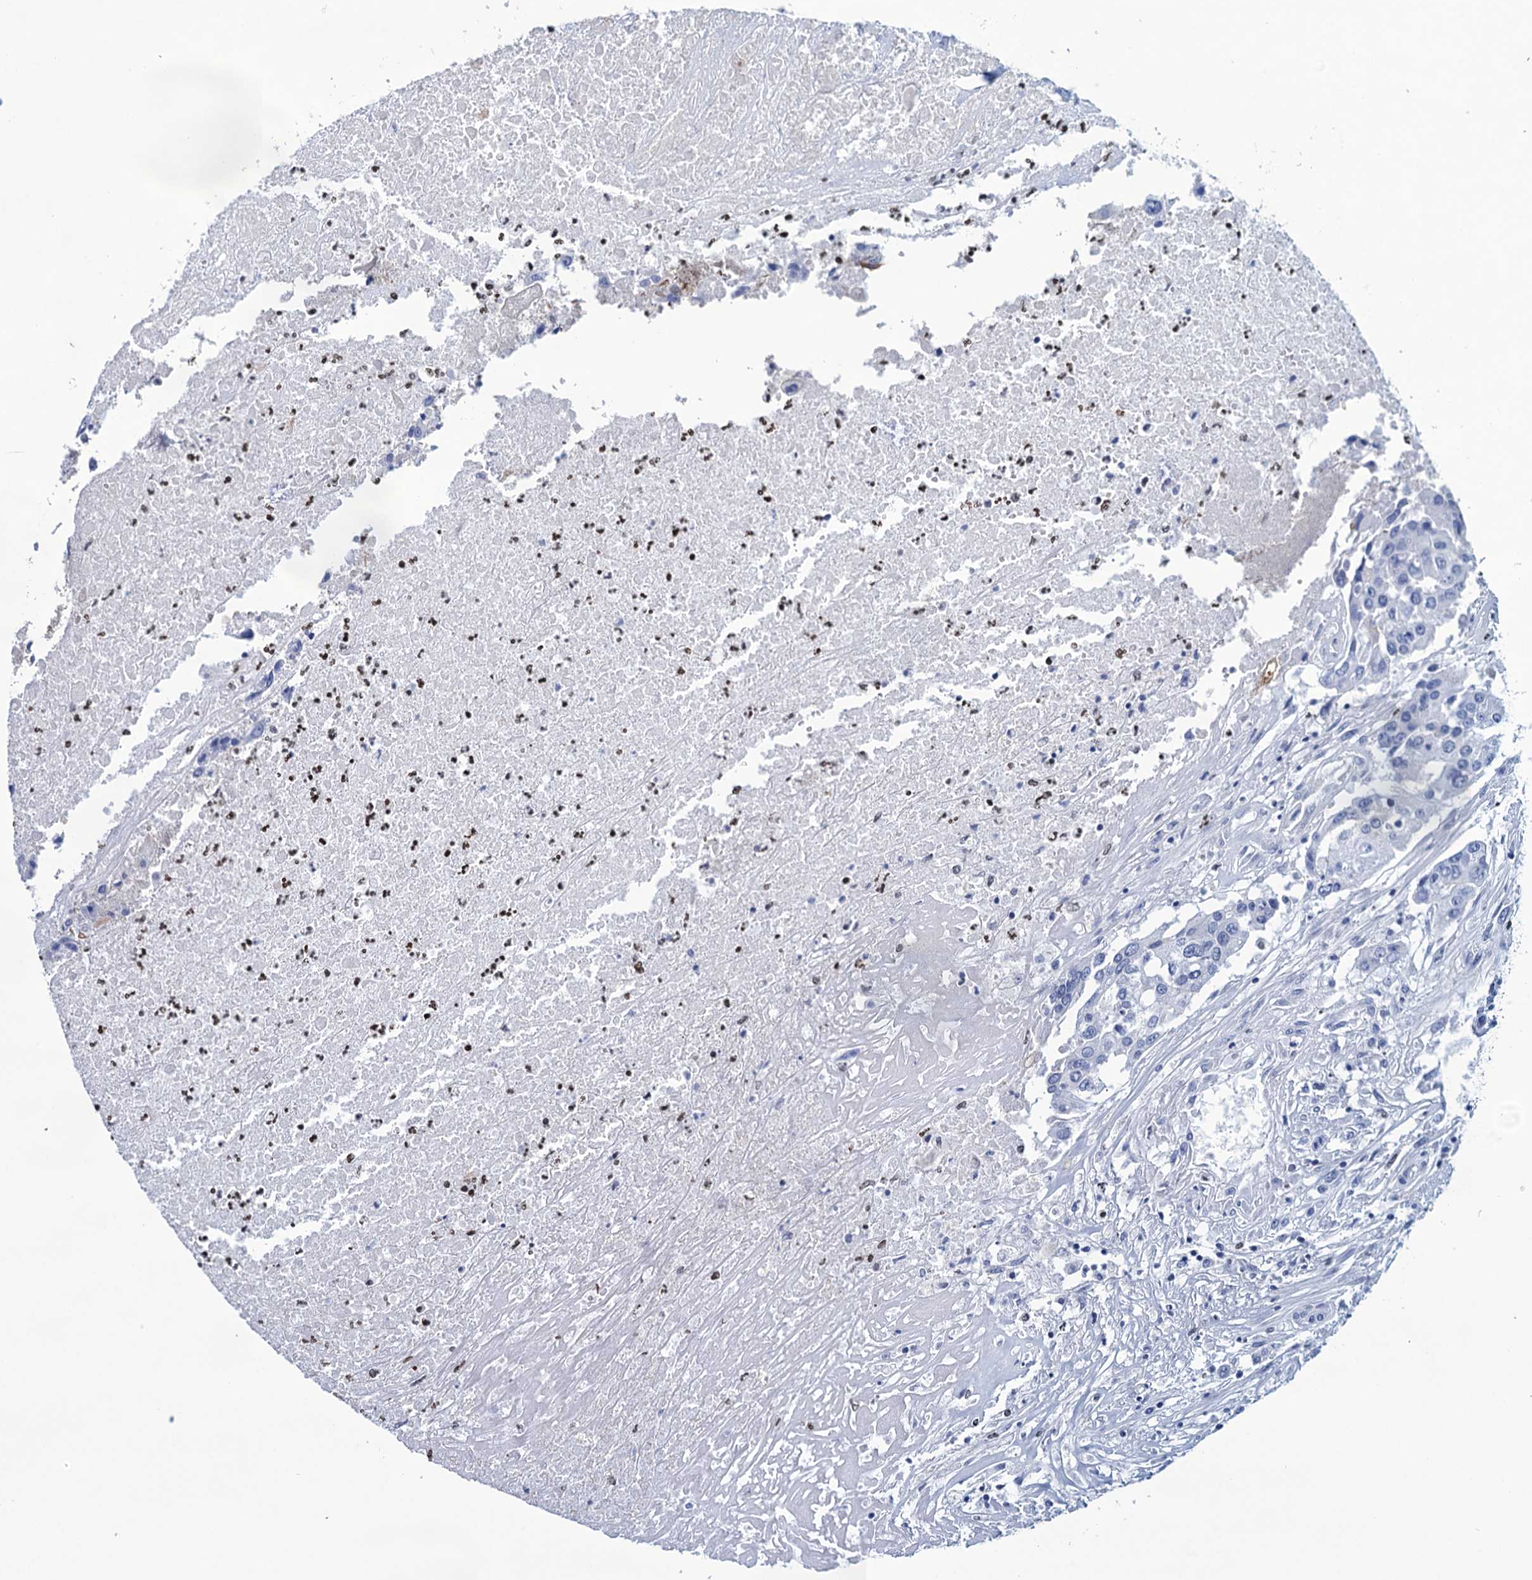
{"staining": {"intensity": "negative", "quantity": "none", "location": "none"}, "tissue": "colorectal cancer", "cell_type": "Tumor cells", "image_type": "cancer", "snomed": [{"axis": "morphology", "description": "Adenocarcinoma, NOS"}, {"axis": "topography", "description": "Colon"}], "caption": "An image of colorectal cancer stained for a protein shows no brown staining in tumor cells.", "gene": "RHCG", "patient": {"sex": "male", "age": 77}}